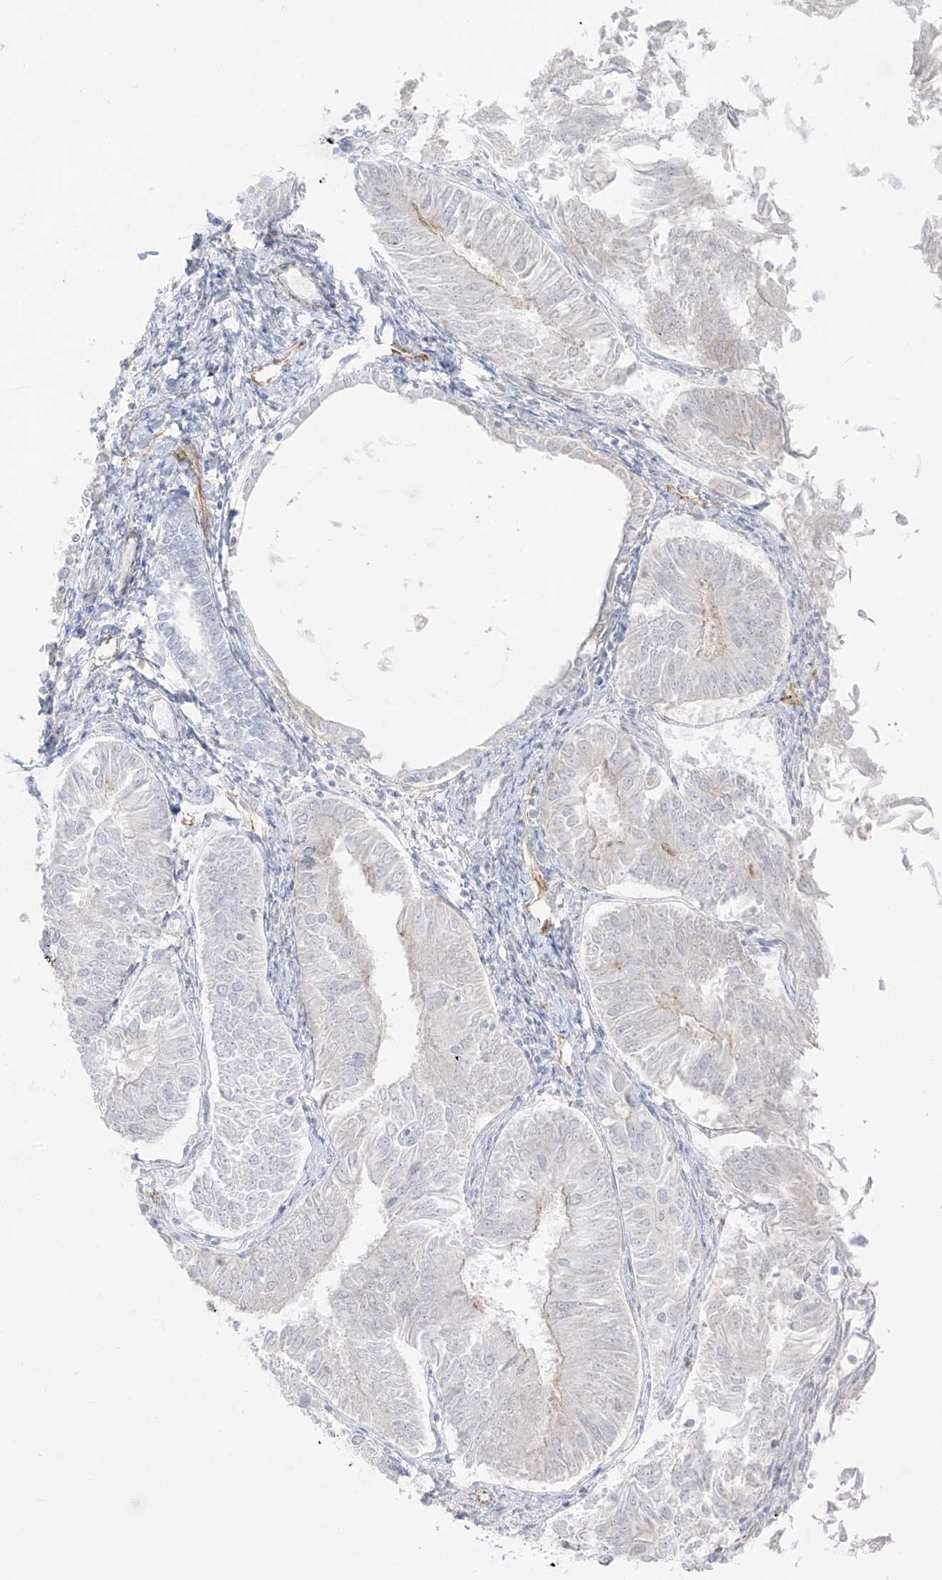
{"staining": {"intensity": "negative", "quantity": "none", "location": "none"}, "tissue": "endometrial cancer", "cell_type": "Tumor cells", "image_type": "cancer", "snomed": [{"axis": "morphology", "description": "Adenocarcinoma, NOS"}, {"axis": "topography", "description": "Endometrium"}], "caption": "Tumor cells are negative for brown protein staining in endometrial cancer (adenocarcinoma).", "gene": "C11orf87", "patient": {"sex": "female", "age": 58}}